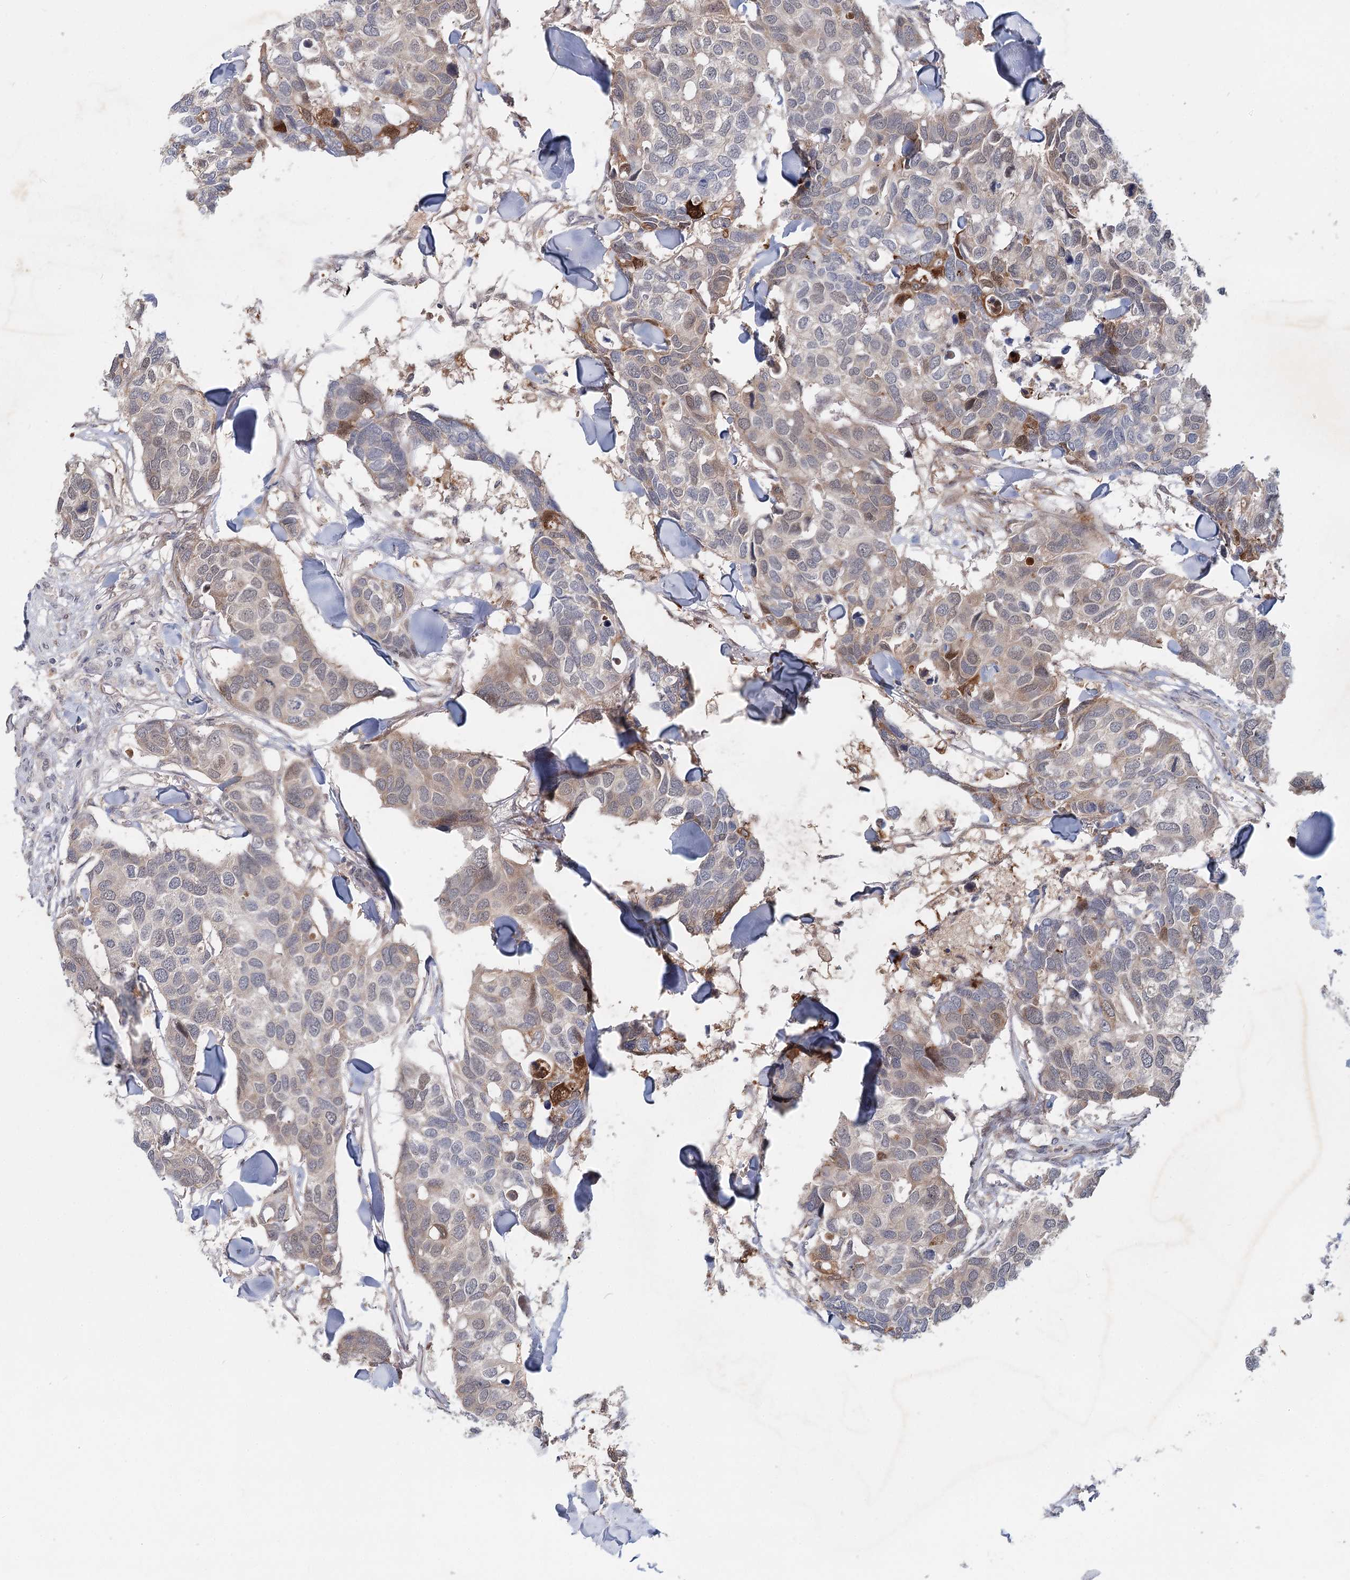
{"staining": {"intensity": "weak", "quantity": "<25%", "location": "cytoplasmic/membranous"}, "tissue": "breast cancer", "cell_type": "Tumor cells", "image_type": "cancer", "snomed": [{"axis": "morphology", "description": "Duct carcinoma"}, {"axis": "topography", "description": "Breast"}], "caption": "An immunohistochemistry (IHC) micrograph of breast cancer (invasive ductal carcinoma) is shown. There is no staining in tumor cells of breast cancer (invasive ductal carcinoma).", "gene": "AP3B1", "patient": {"sex": "female", "age": 83}}